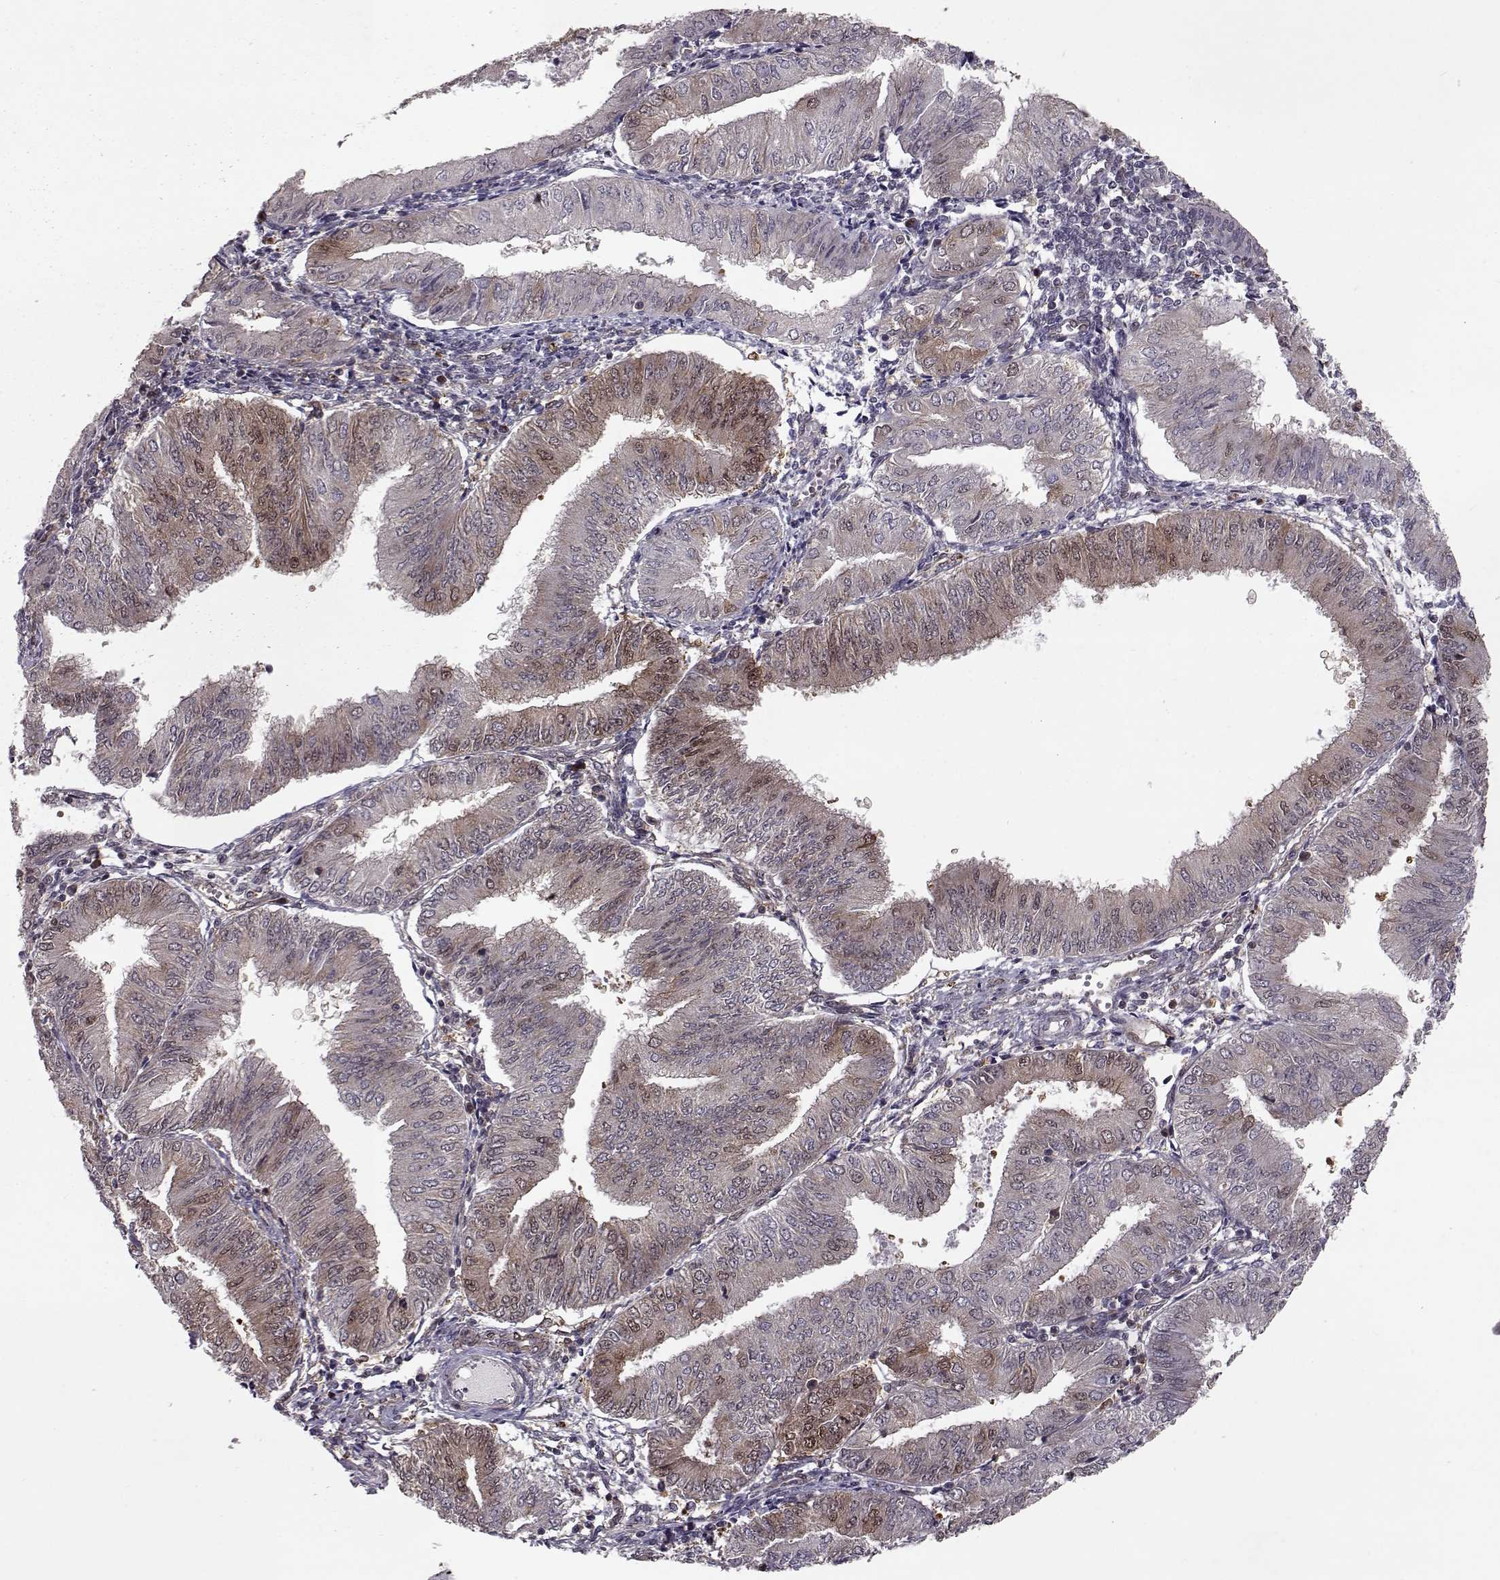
{"staining": {"intensity": "weak", "quantity": "<25%", "location": "cytoplasmic/membranous"}, "tissue": "endometrial cancer", "cell_type": "Tumor cells", "image_type": "cancer", "snomed": [{"axis": "morphology", "description": "Adenocarcinoma, NOS"}, {"axis": "topography", "description": "Endometrium"}], "caption": "DAB immunohistochemical staining of human endometrial cancer (adenocarcinoma) demonstrates no significant expression in tumor cells. The staining is performed using DAB (3,3'-diaminobenzidine) brown chromogen with nuclei counter-stained in using hematoxylin.", "gene": "RANBP1", "patient": {"sex": "female", "age": 53}}